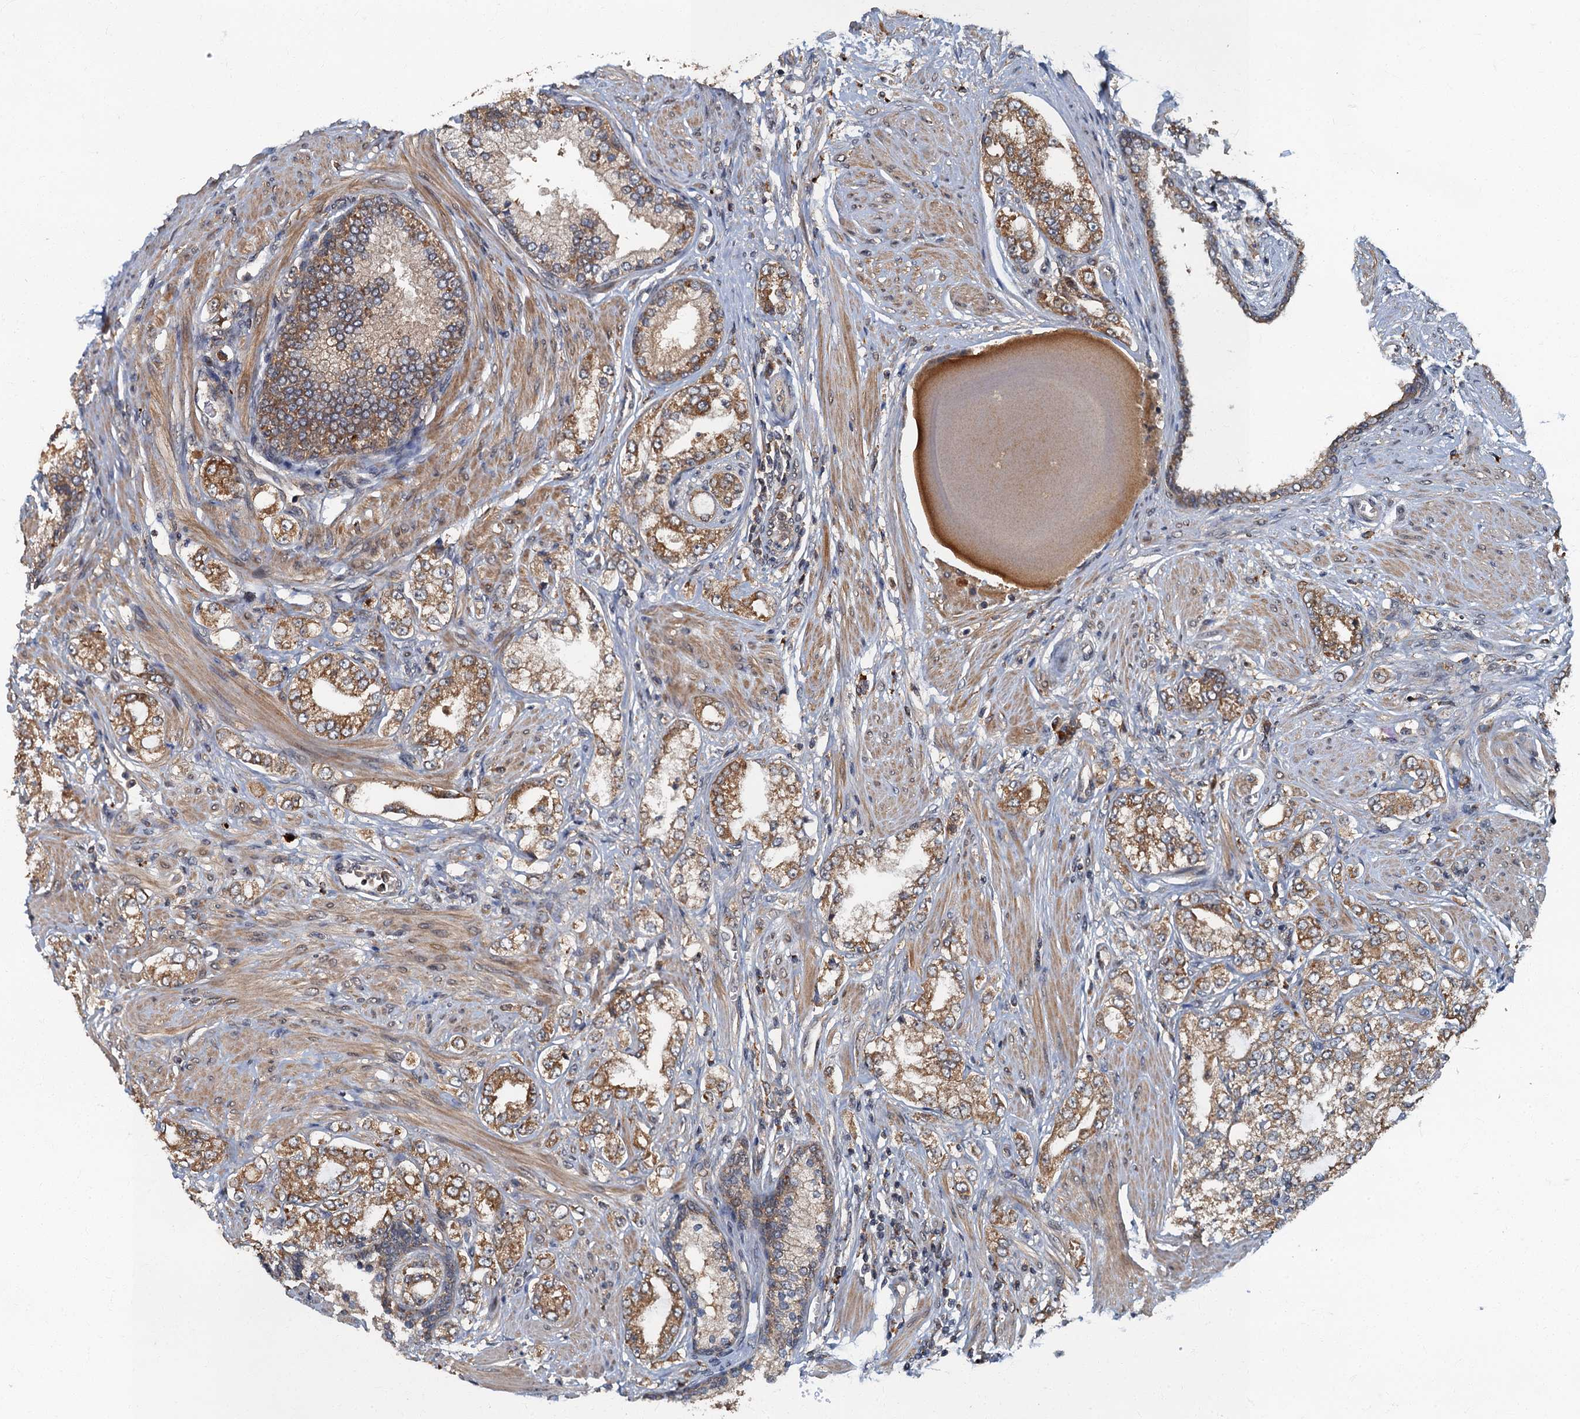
{"staining": {"intensity": "moderate", "quantity": ">75%", "location": "cytoplasmic/membranous"}, "tissue": "prostate cancer", "cell_type": "Tumor cells", "image_type": "cancer", "snomed": [{"axis": "morphology", "description": "Adenocarcinoma, High grade"}, {"axis": "topography", "description": "Prostate"}], "caption": "Immunohistochemical staining of prostate cancer (adenocarcinoma (high-grade)) demonstrates moderate cytoplasmic/membranous protein staining in approximately >75% of tumor cells.", "gene": "WDCP", "patient": {"sex": "male", "age": 64}}